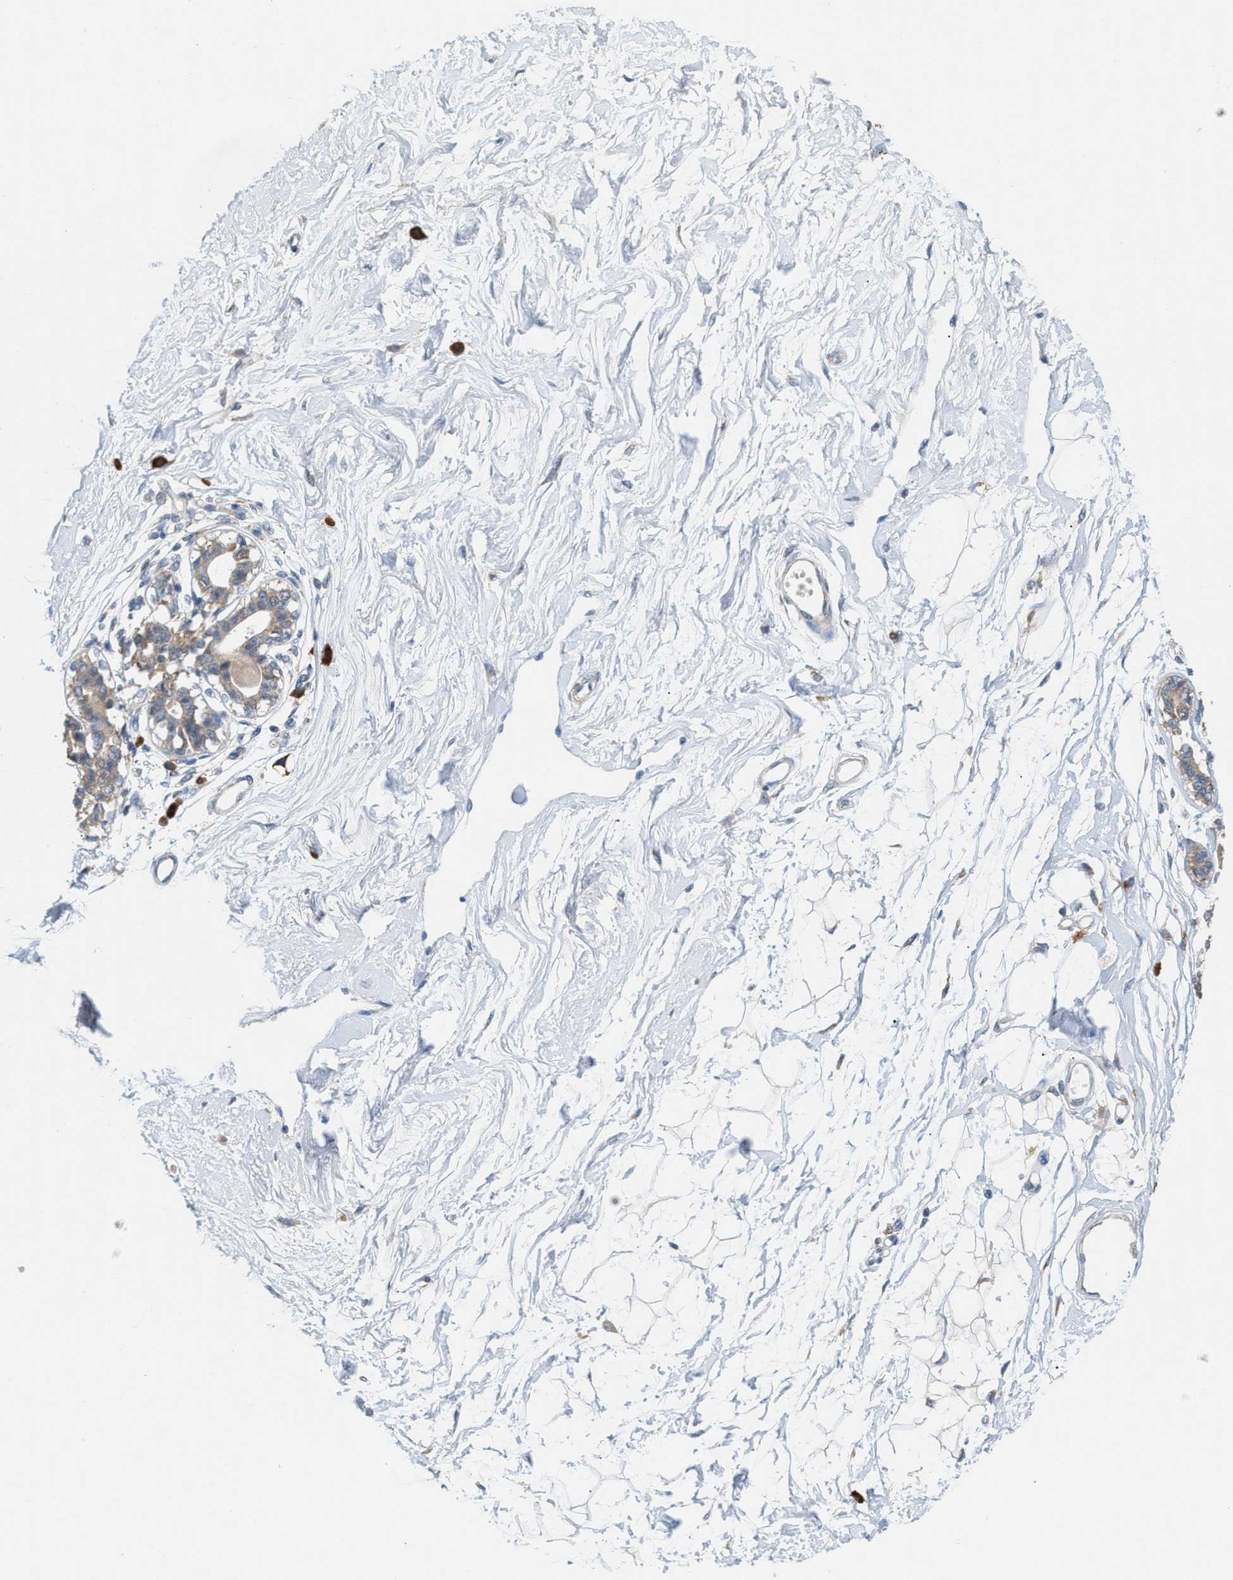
{"staining": {"intensity": "negative", "quantity": "none", "location": "none"}, "tissue": "breast", "cell_type": "Adipocytes", "image_type": "normal", "snomed": [{"axis": "morphology", "description": "Normal tissue, NOS"}, {"axis": "topography", "description": "Breast"}], "caption": "Breast stained for a protein using IHC reveals no positivity adipocytes.", "gene": "DYNC2I1", "patient": {"sex": "female", "age": 45}}